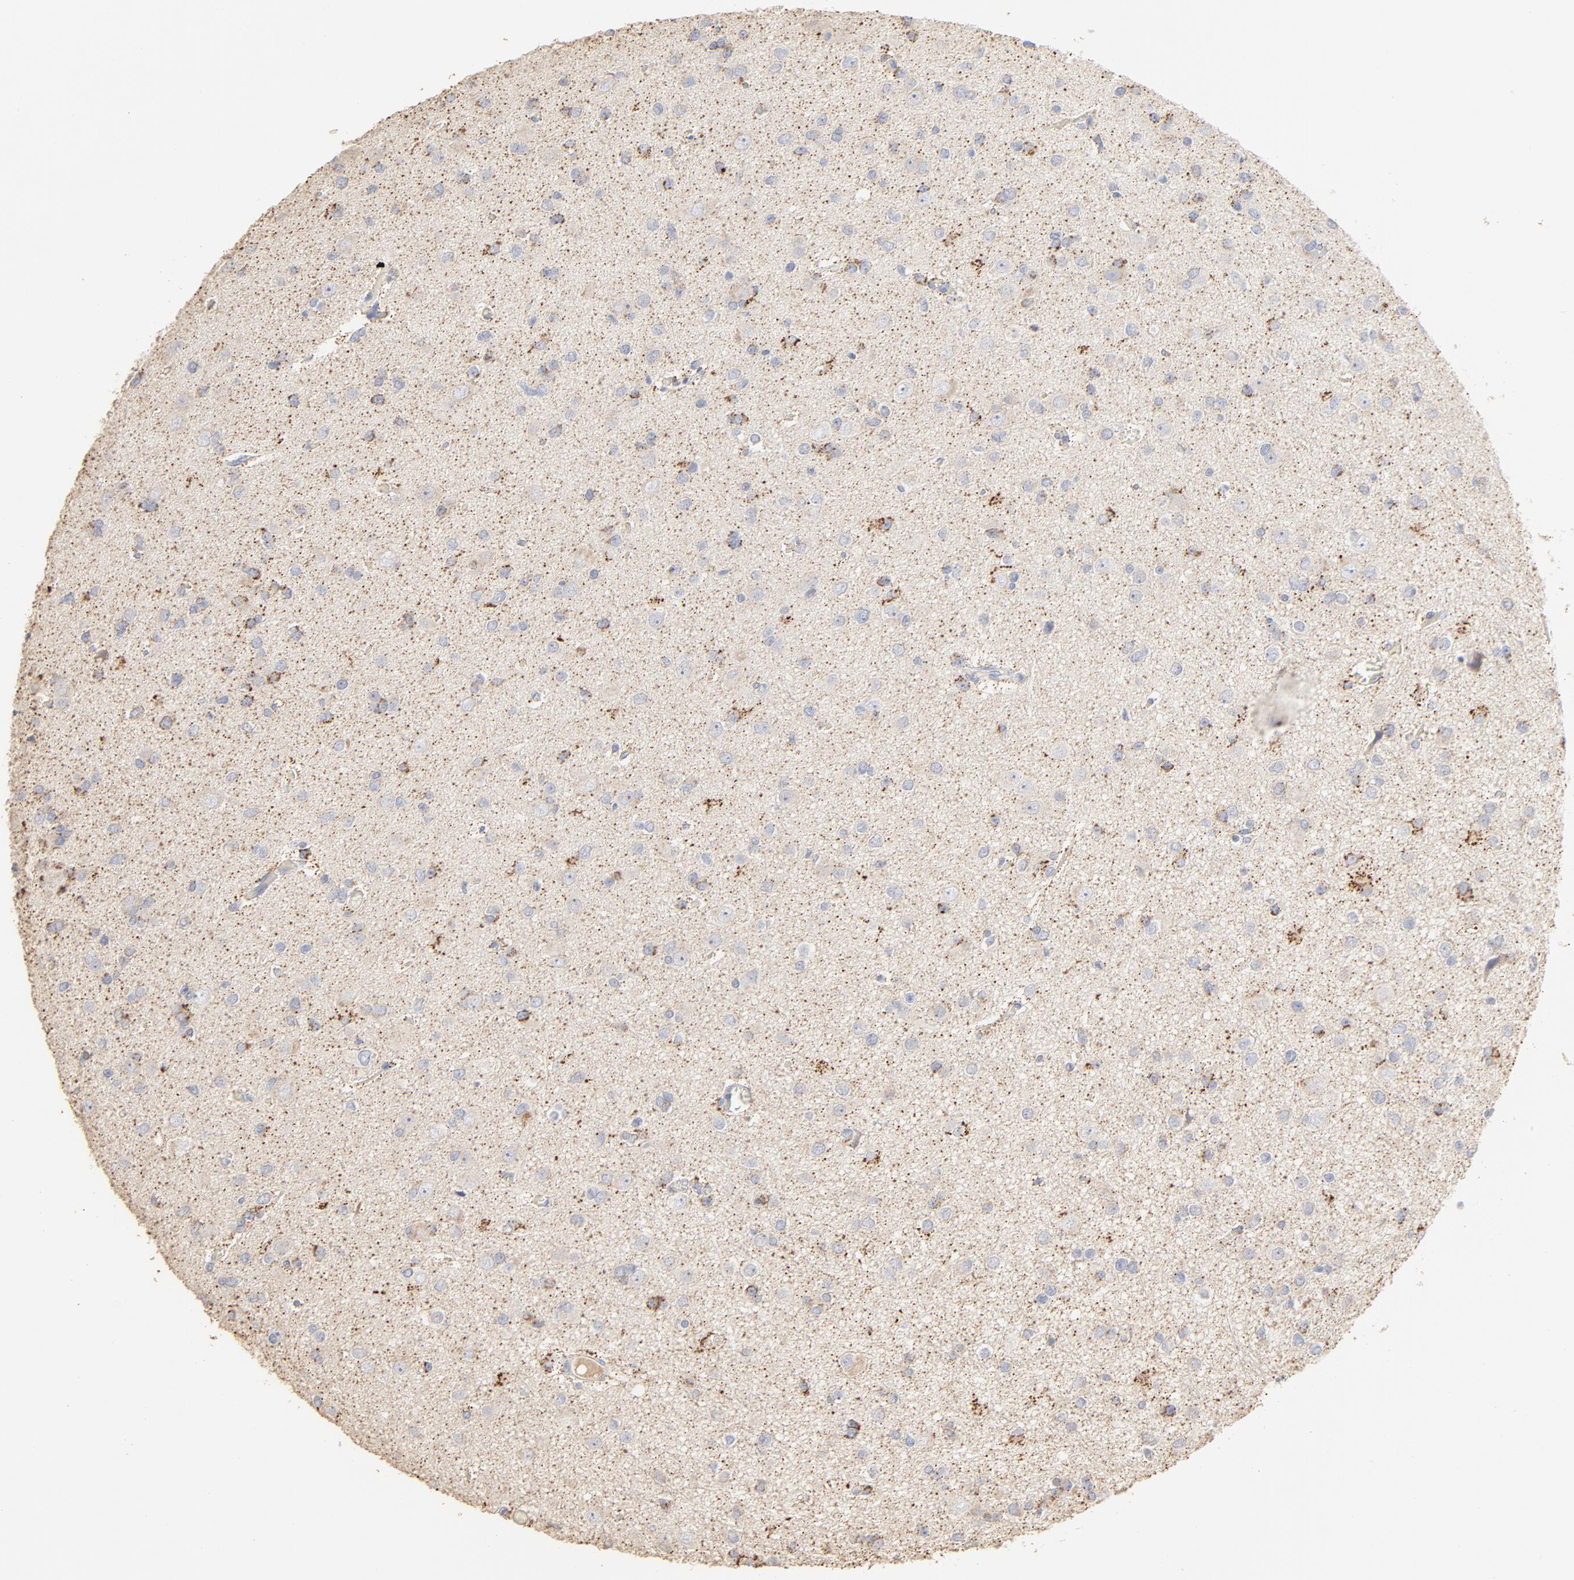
{"staining": {"intensity": "moderate", "quantity": "<25%", "location": "cytoplasmic/membranous"}, "tissue": "glioma", "cell_type": "Tumor cells", "image_type": "cancer", "snomed": [{"axis": "morphology", "description": "Glioma, malignant, Low grade"}, {"axis": "topography", "description": "Brain"}], "caption": "An IHC micrograph of tumor tissue is shown. Protein staining in brown shows moderate cytoplasmic/membranous positivity in malignant low-grade glioma within tumor cells.", "gene": "FCGBP", "patient": {"sex": "male", "age": 42}}